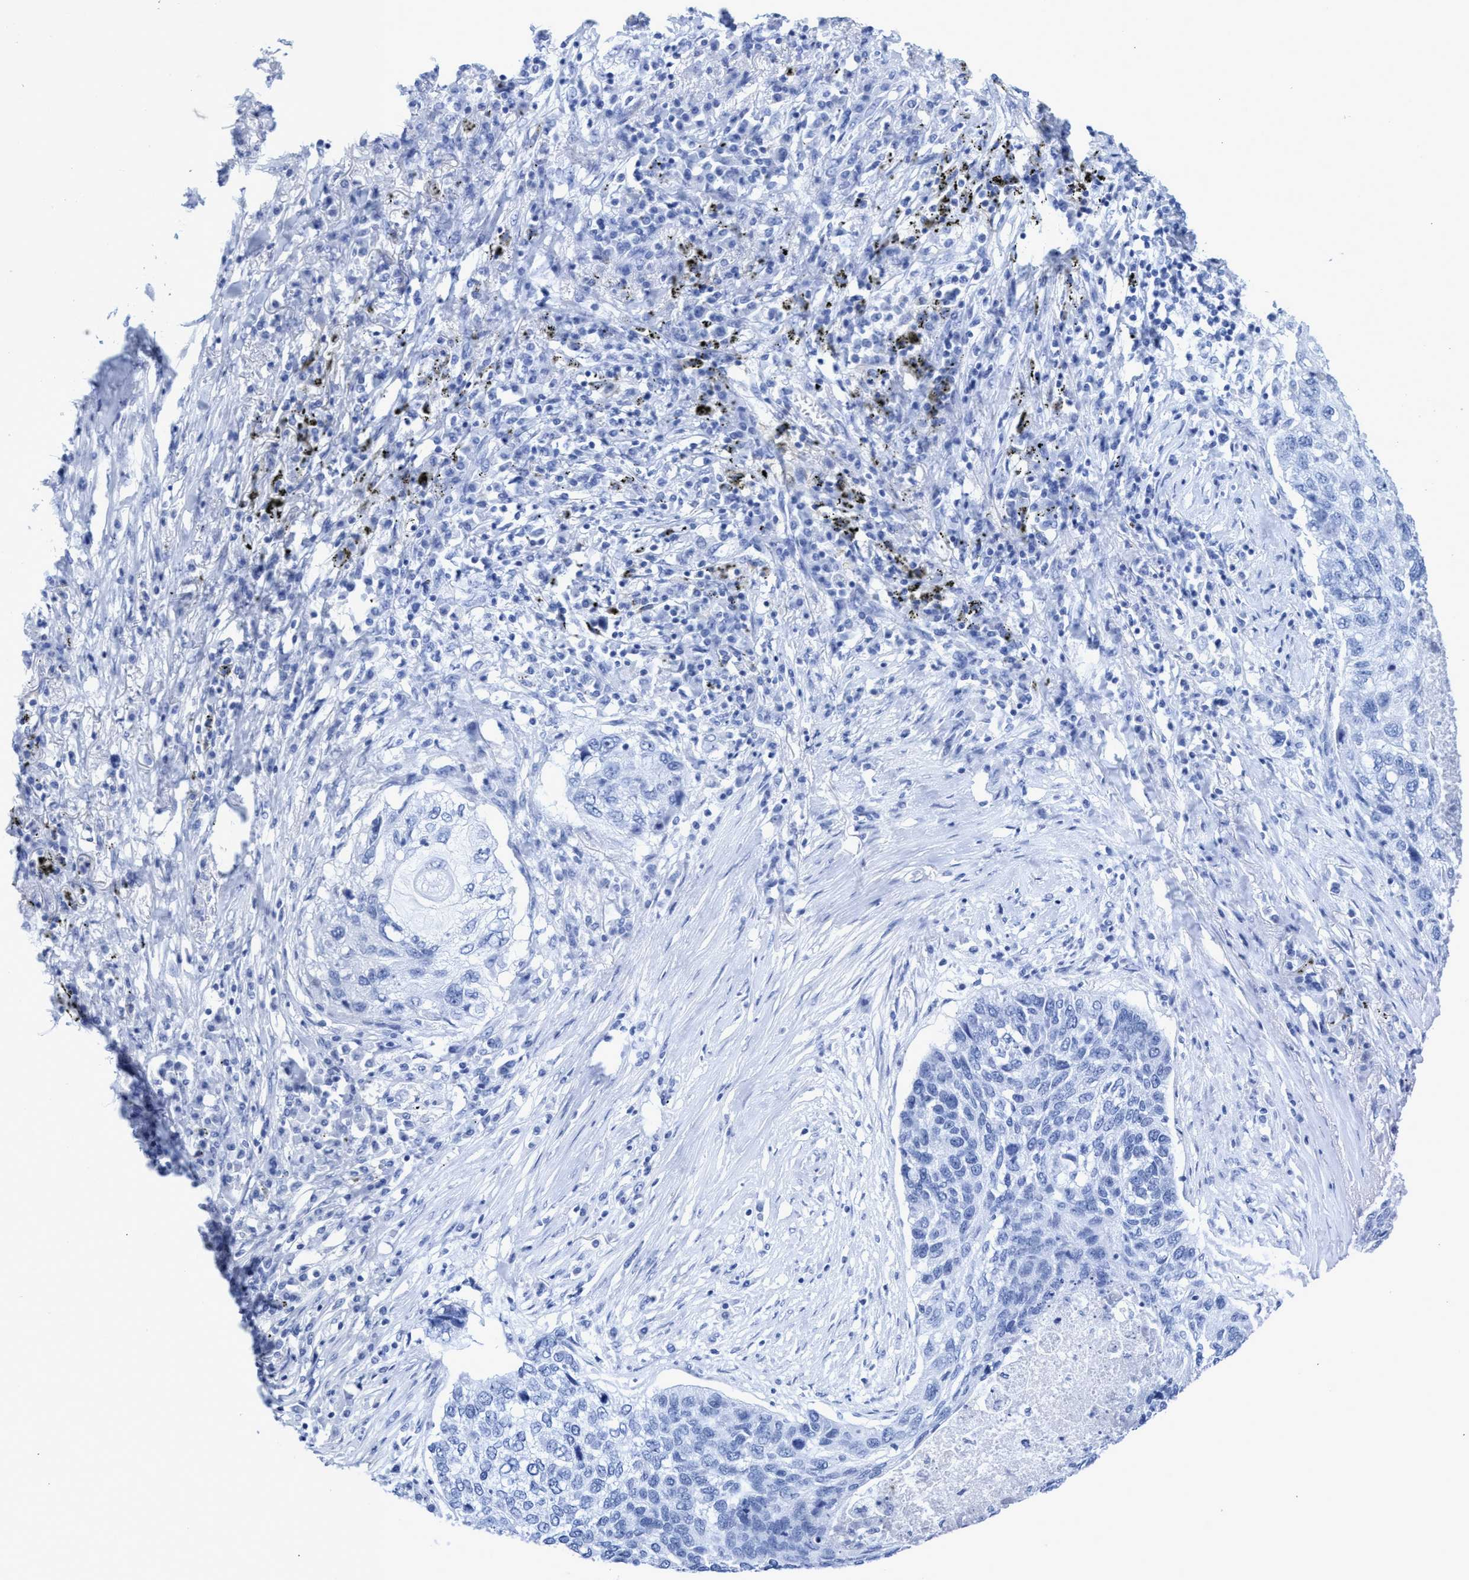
{"staining": {"intensity": "negative", "quantity": "none", "location": "none"}, "tissue": "lung cancer", "cell_type": "Tumor cells", "image_type": "cancer", "snomed": [{"axis": "morphology", "description": "Squamous cell carcinoma, NOS"}, {"axis": "topography", "description": "Lung"}], "caption": "Tumor cells are negative for brown protein staining in lung squamous cell carcinoma.", "gene": "INSL6", "patient": {"sex": "female", "age": 63}}